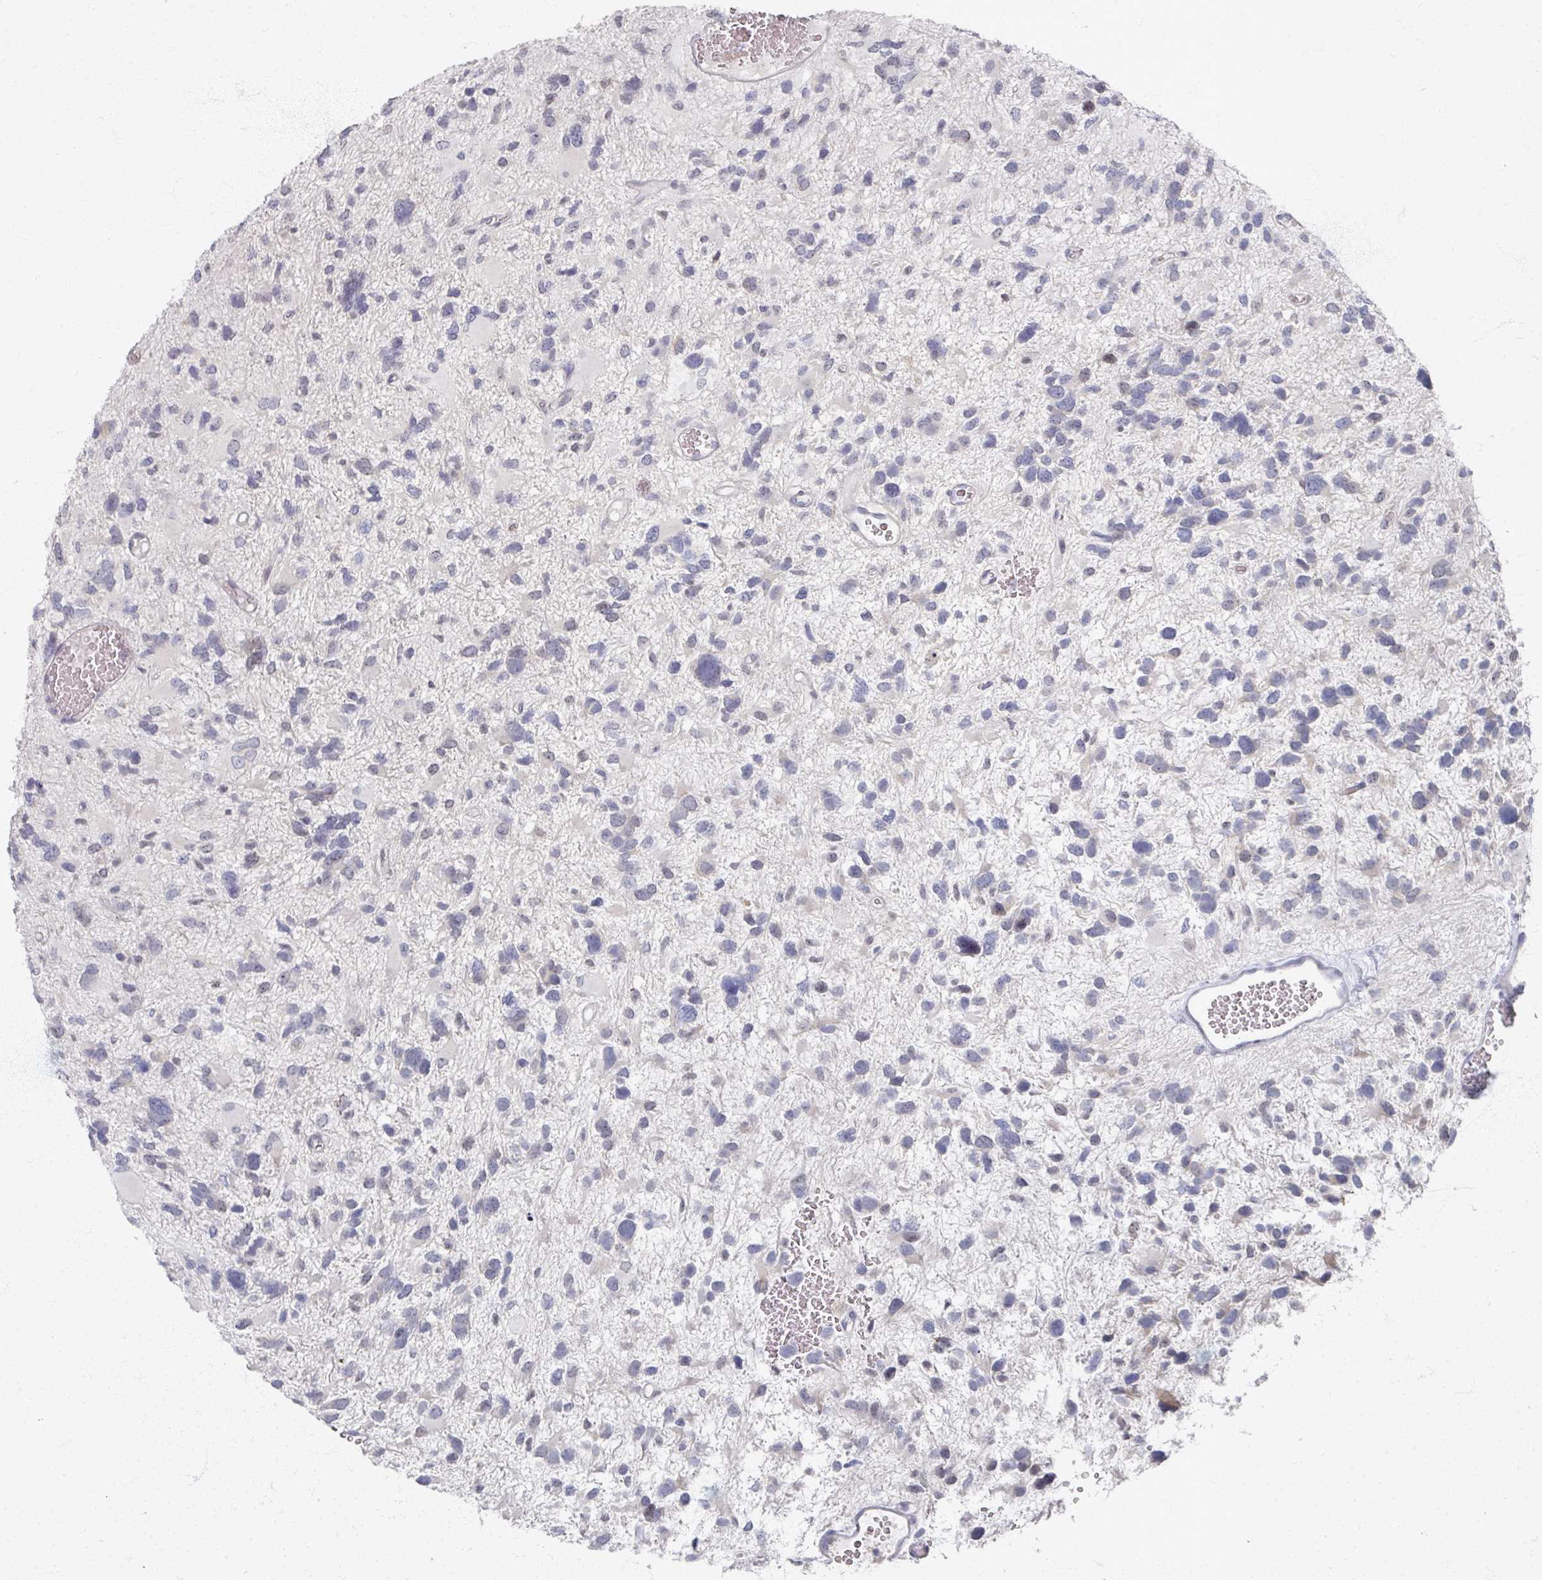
{"staining": {"intensity": "negative", "quantity": "none", "location": "none"}, "tissue": "glioma", "cell_type": "Tumor cells", "image_type": "cancer", "snomed": [{"axis": "morphology", "description": "Glioma, malignant, High grade"}, {"axis": "topography", "description": "Brain"}], "caption": "There is no significant positivity in tumor cells of malignant glioma (high-grade).", "gene": "TTYH3", "patient": {"sex": "female", "age": 11}}